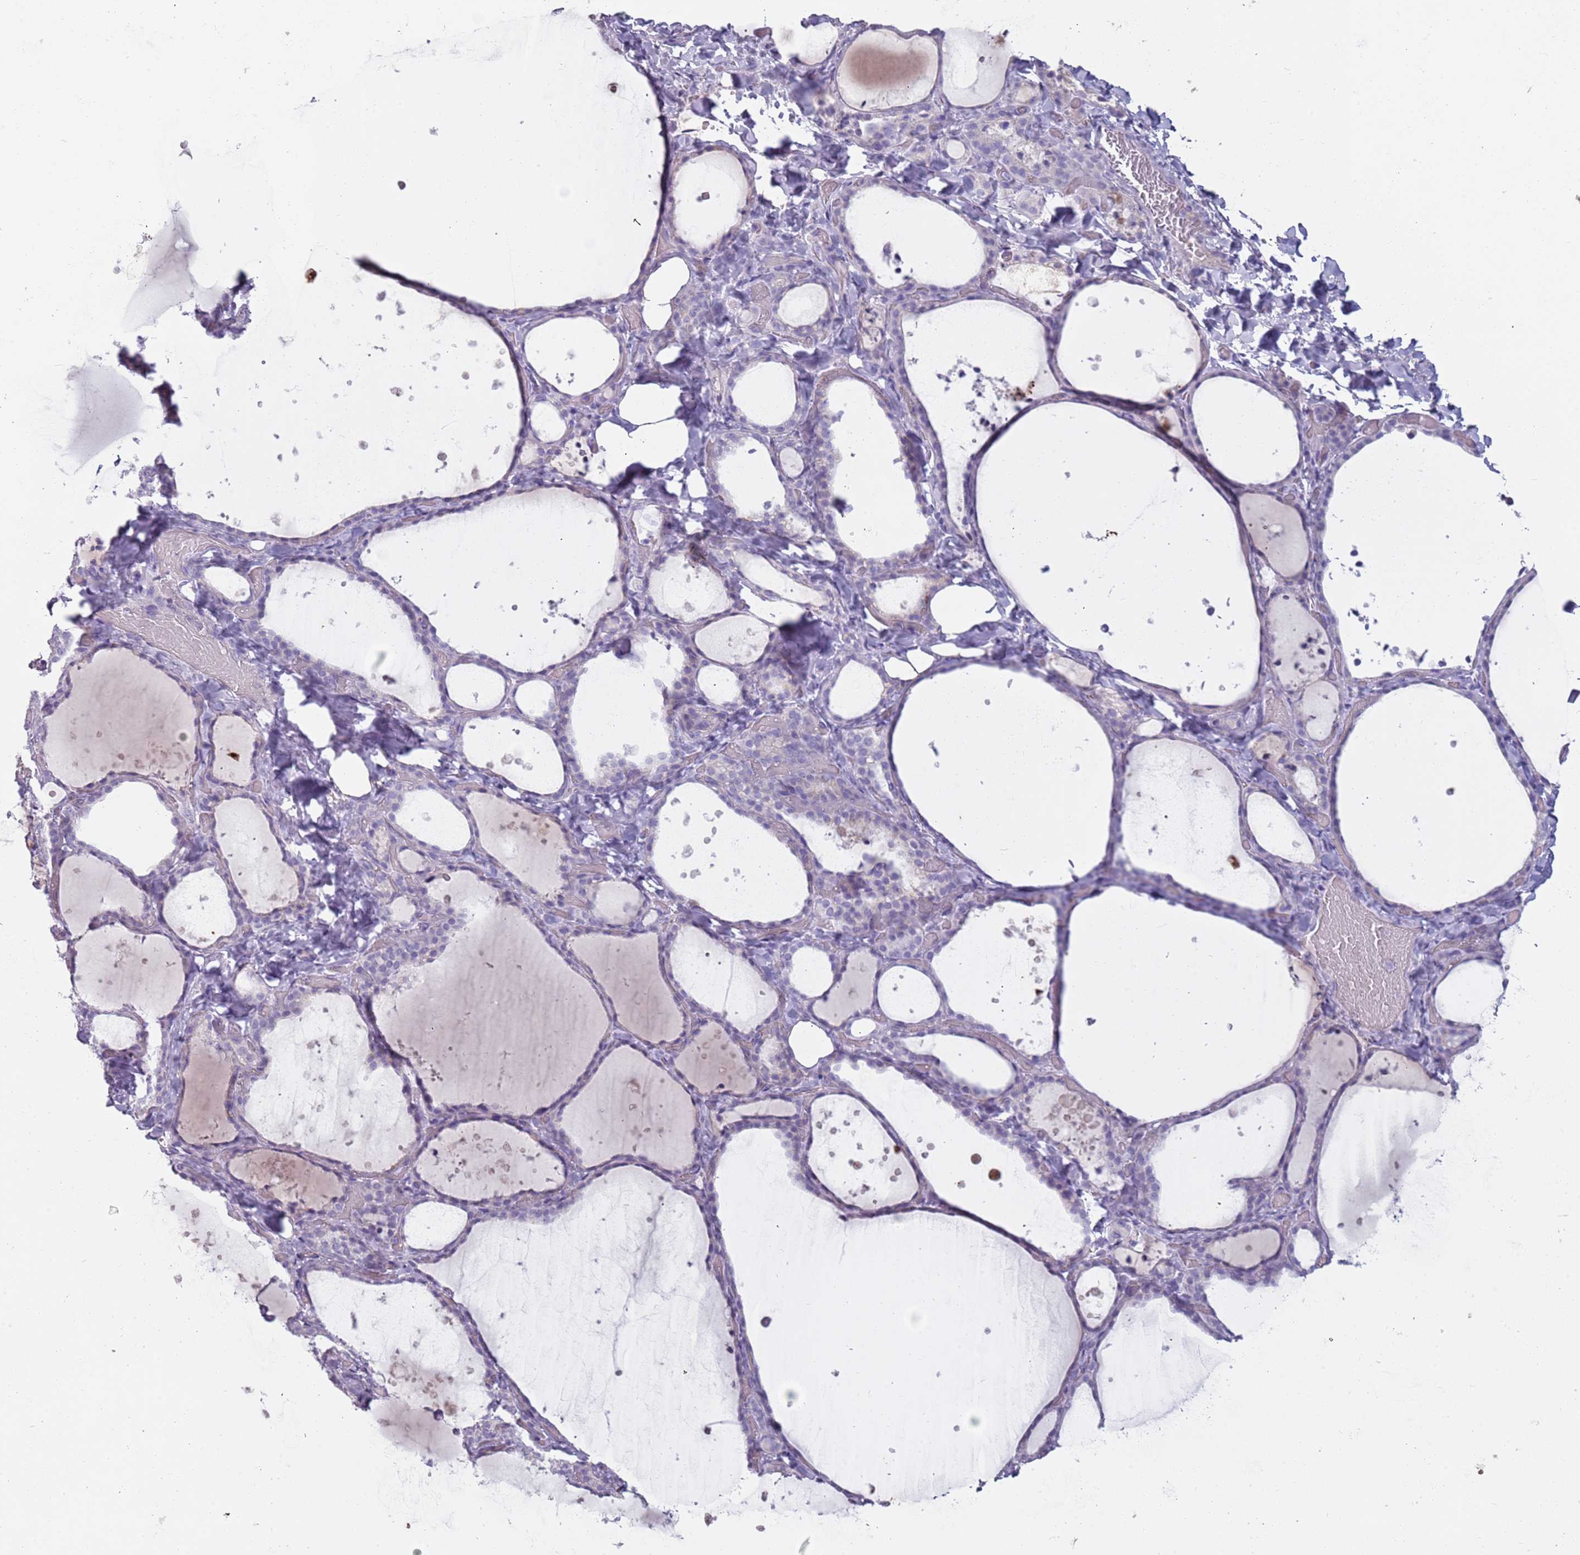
{"staining": {"intensity": "negative", "quantity": "none", "location": "none"}, "tissue": "thyroid gland", "cell_type": "Glandular cells", "image_type": "normal", "snomed": [{"axis": "morphology", "description": "Normal tissue, NOS"}, {"axis": "topography", "description": "Thyroid gland"}], "caption": "Immunohistochemistry (IHC) micrograph of benign thyroid gland stained for a protein (brown), which reveals no positivity in glandular cells. (DAB (3,3'-diaminobenzidine) immunohistochemistry (IHC) visualized using brightfield microscopy, high magnification).", "gene": "NWD2", "patient": {"sex": "female", "age": 44}}